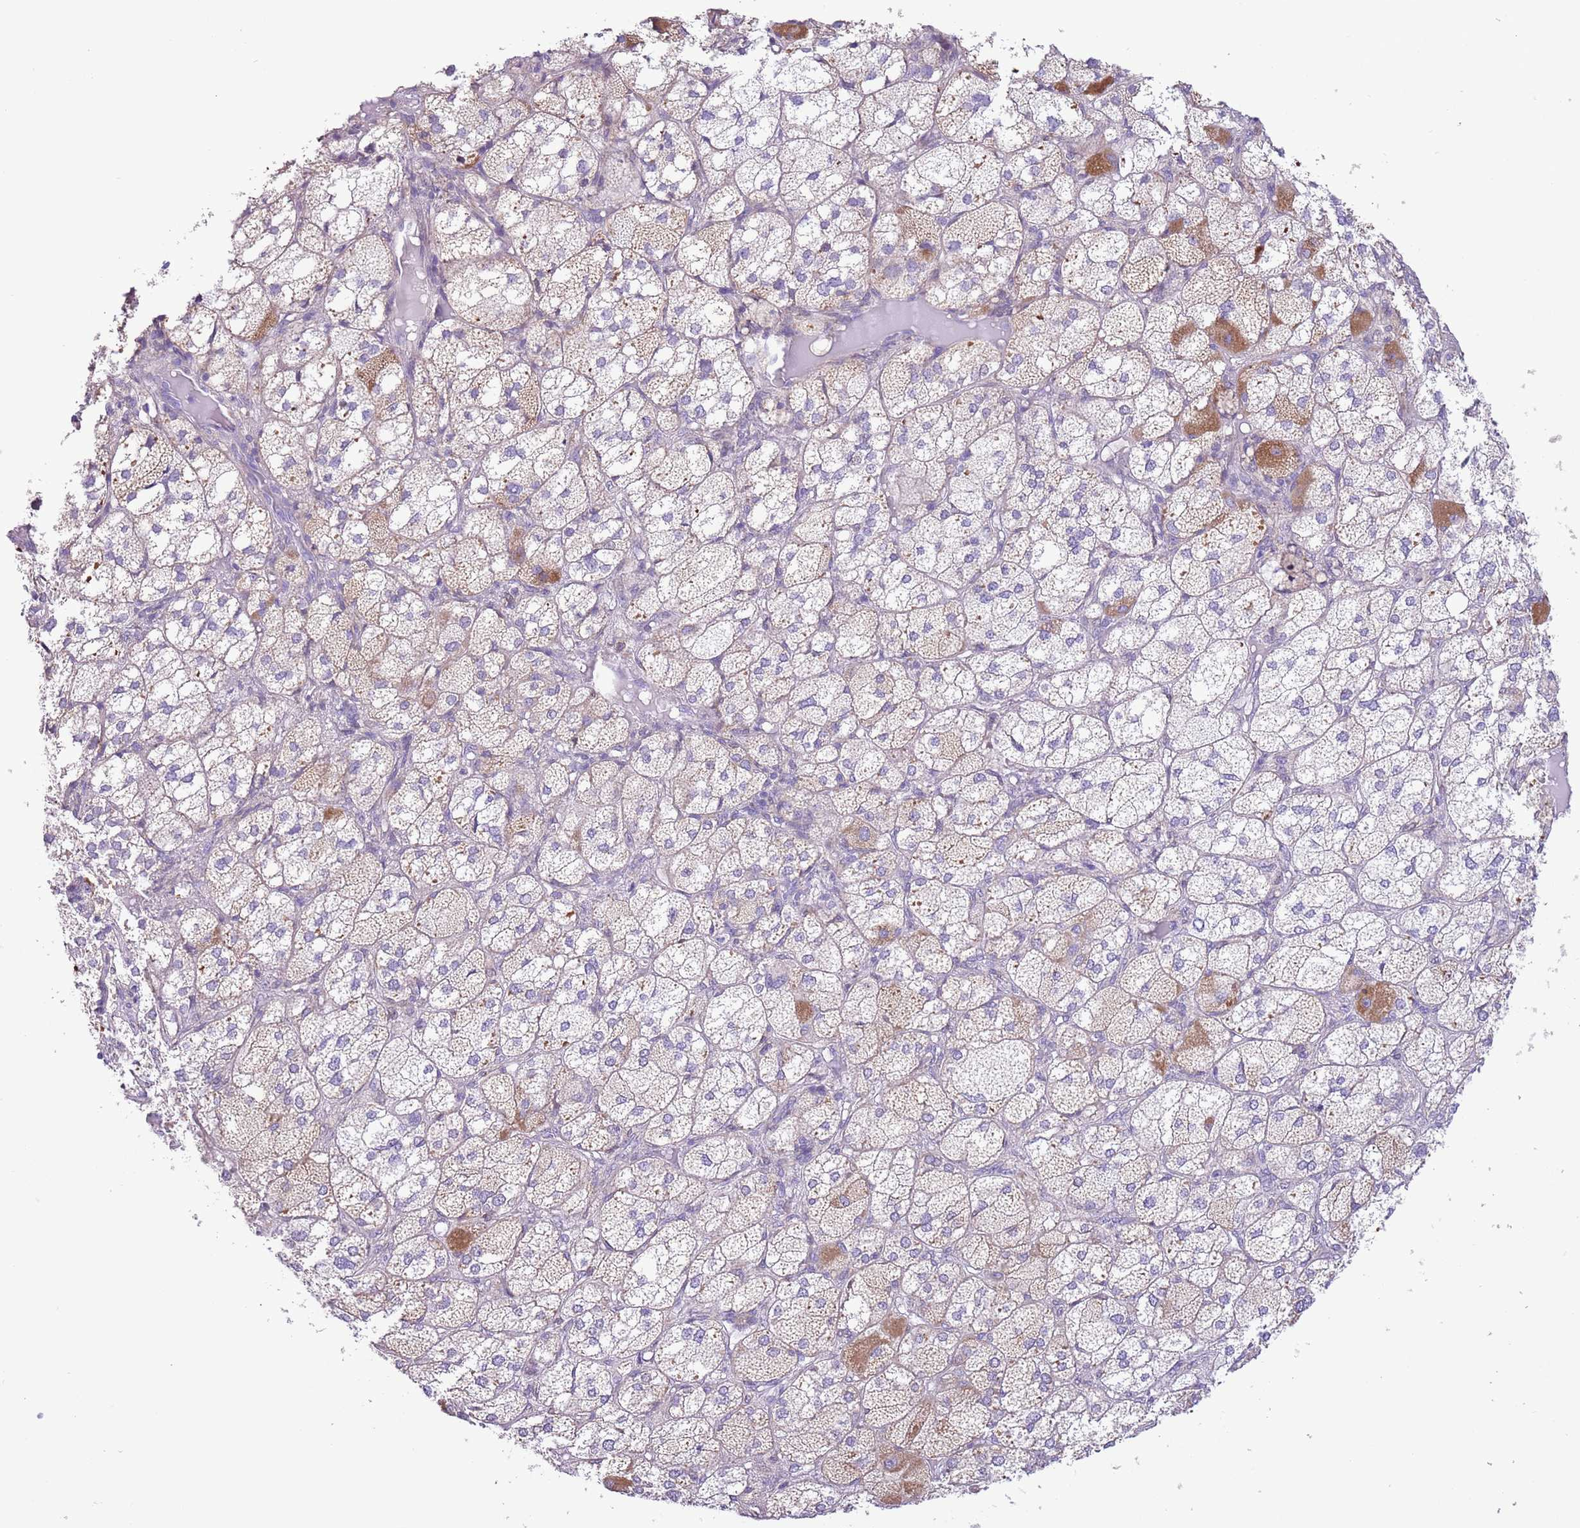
{"staining": {"intensity": "moderate", "quantity": "25%-75%", "location": "cytoplasmic/membranous"}, "tissue": "adrenal gland", "cell_type": "Glandular cells", "image_type": "normal", "snomed": [{"axis": "morphology", "description": "Normal tissue, NOS"}, {"axis": "topography", "description": "Adrenal gland"}], "caption": "The immunohistochemical stain shows moderate cytoplasmic/membranous positivity in glandular cells of benign adrenal gland.", "gene": "ZNF697", "patient": {"sex": "female", "age": 61}}